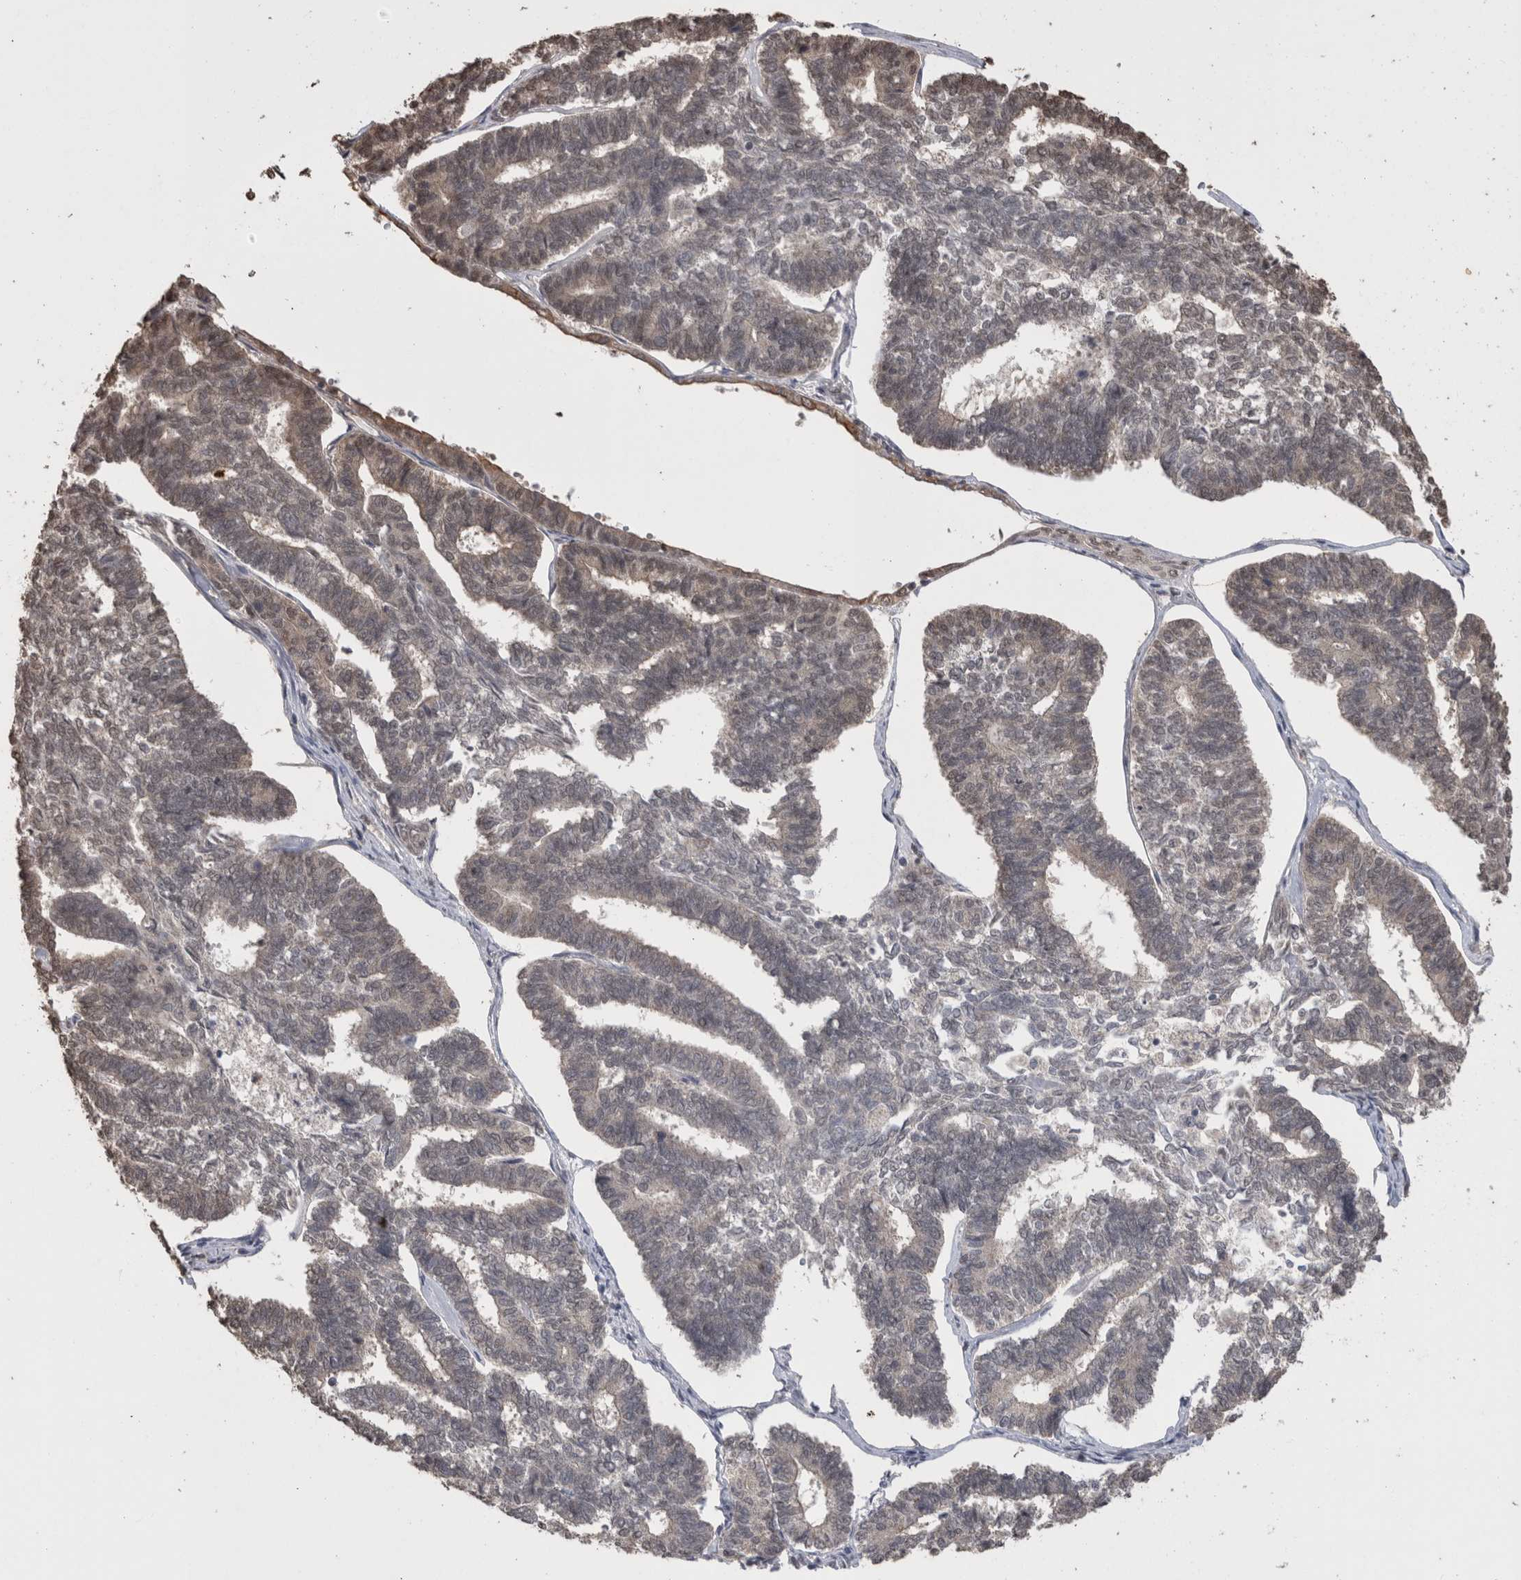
{"staining": {"intensity": "weak", "quantity": "<25%", "location": "cytoplasmic/membranous"}, "tissue": "endometrial cancer", "cell_type": "Tumor cells", "image_type": "cancer", "snomed": [{"axis": "morphology", "description": "Adenocarcinoma, NOS"}, {"axis": "topography", "description": "Endometrium"}], "caption": "IHC histopathology image of human endometrial cancer (adenocarcinoma) stained for a protein (brown), which exhibits no positivity in tumor cells. (Immunohistochemistry, brightfield microscopy, high magnification).", "gene": "PAK4", "patient": {"sex": "female", "age": 70}}